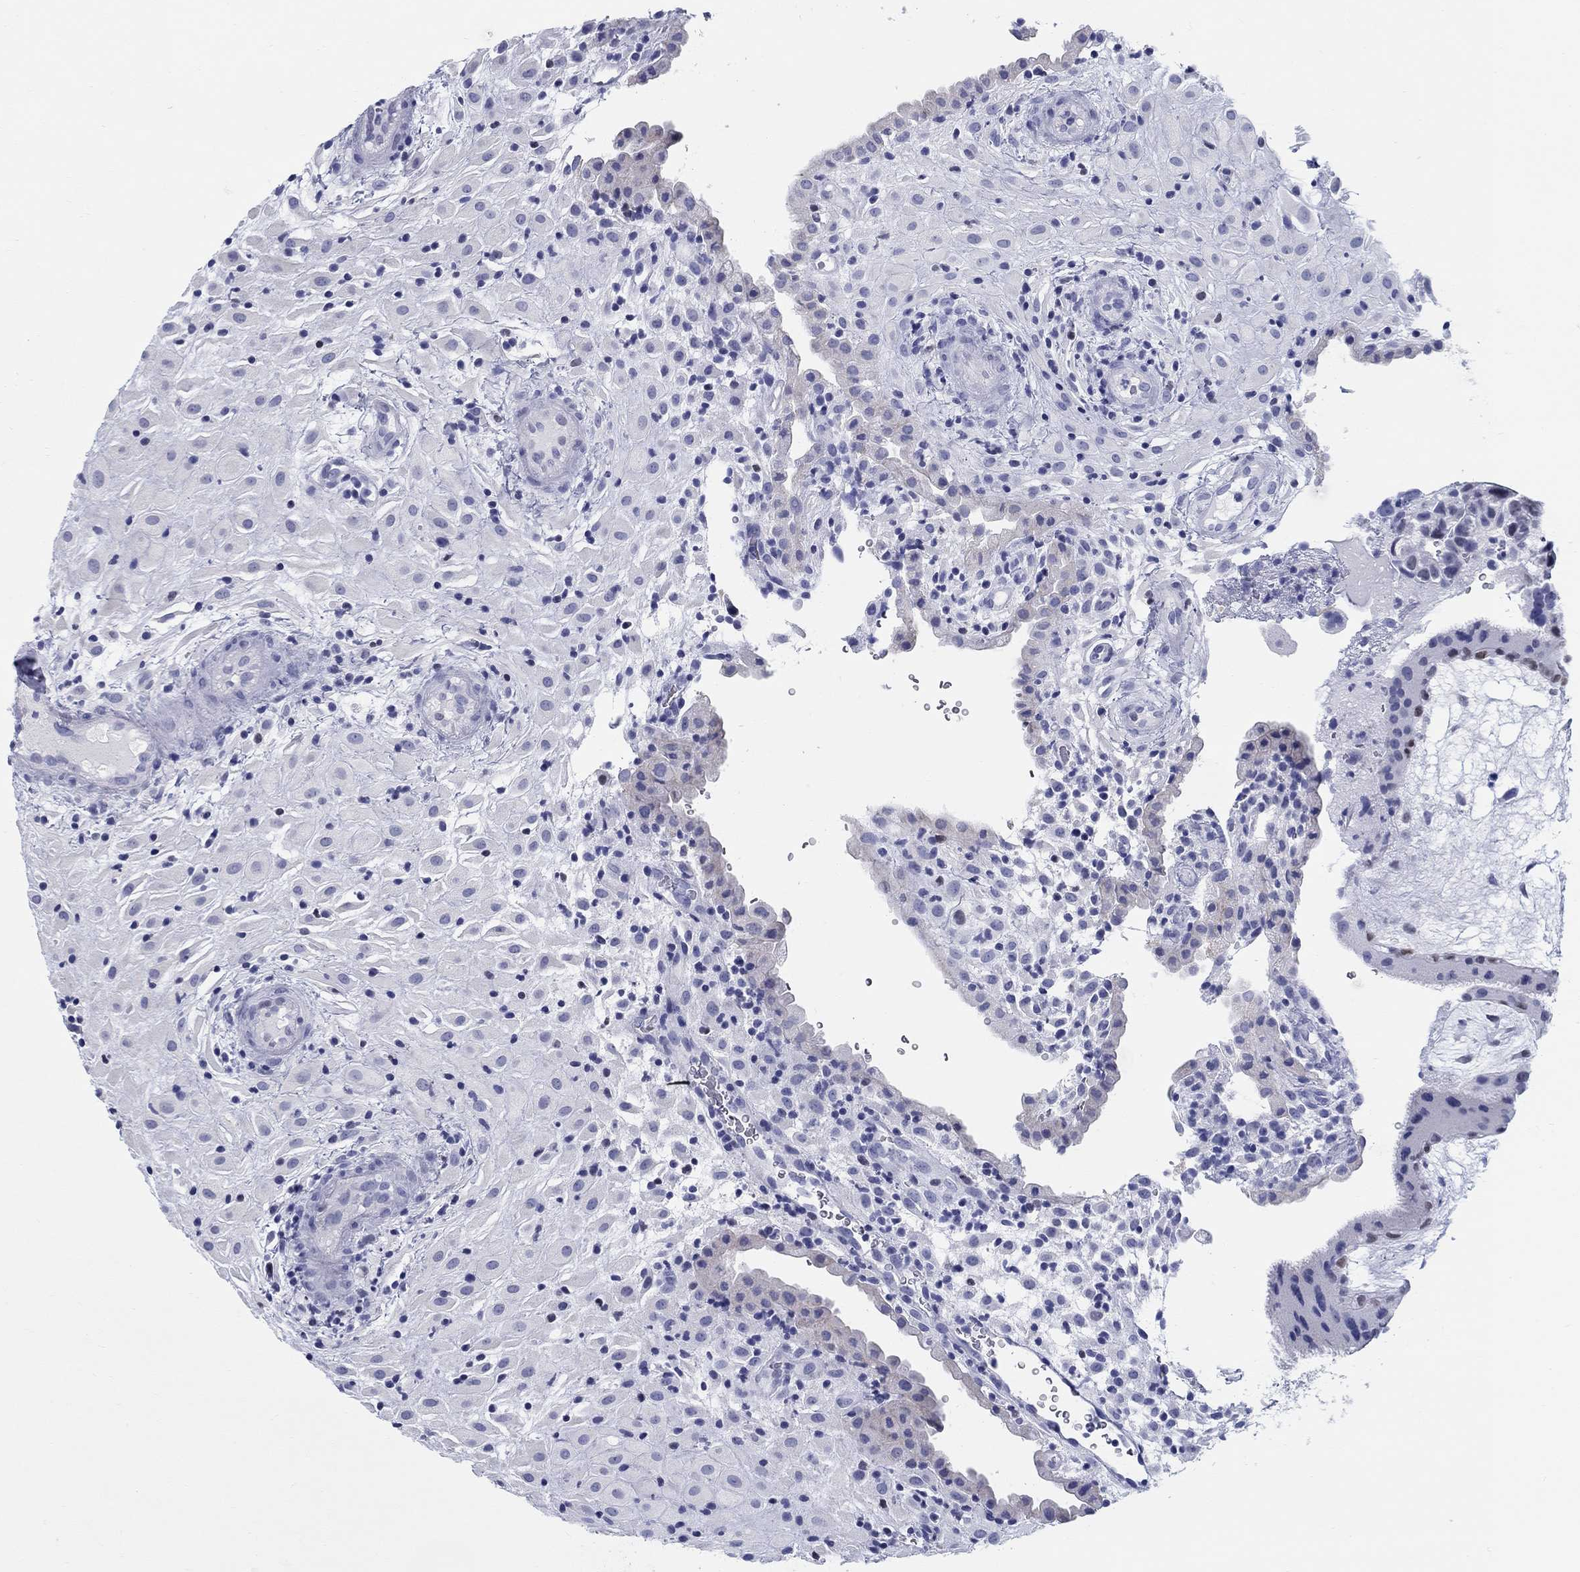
{"staining": {"intensity": "negative", "quantity": "none", "location": "none"}, "tissue": "placenta", "cell_type": "Decidual cells", "image_type": "normal", "snomed": [{"axis": "morphology", "description": "Normal tissue, NOS"}, {"axis": "topography", "description": "Placenta"}], "caption": "Immunohistochemical staining of normal human placenta reveals no significant positivity in decidual cells. (Immunohistochemistry (ihc), brightfield microscopy, high magnification).", "gene": "LAMP5", "patient": {"sex": "female", "age": 19}}